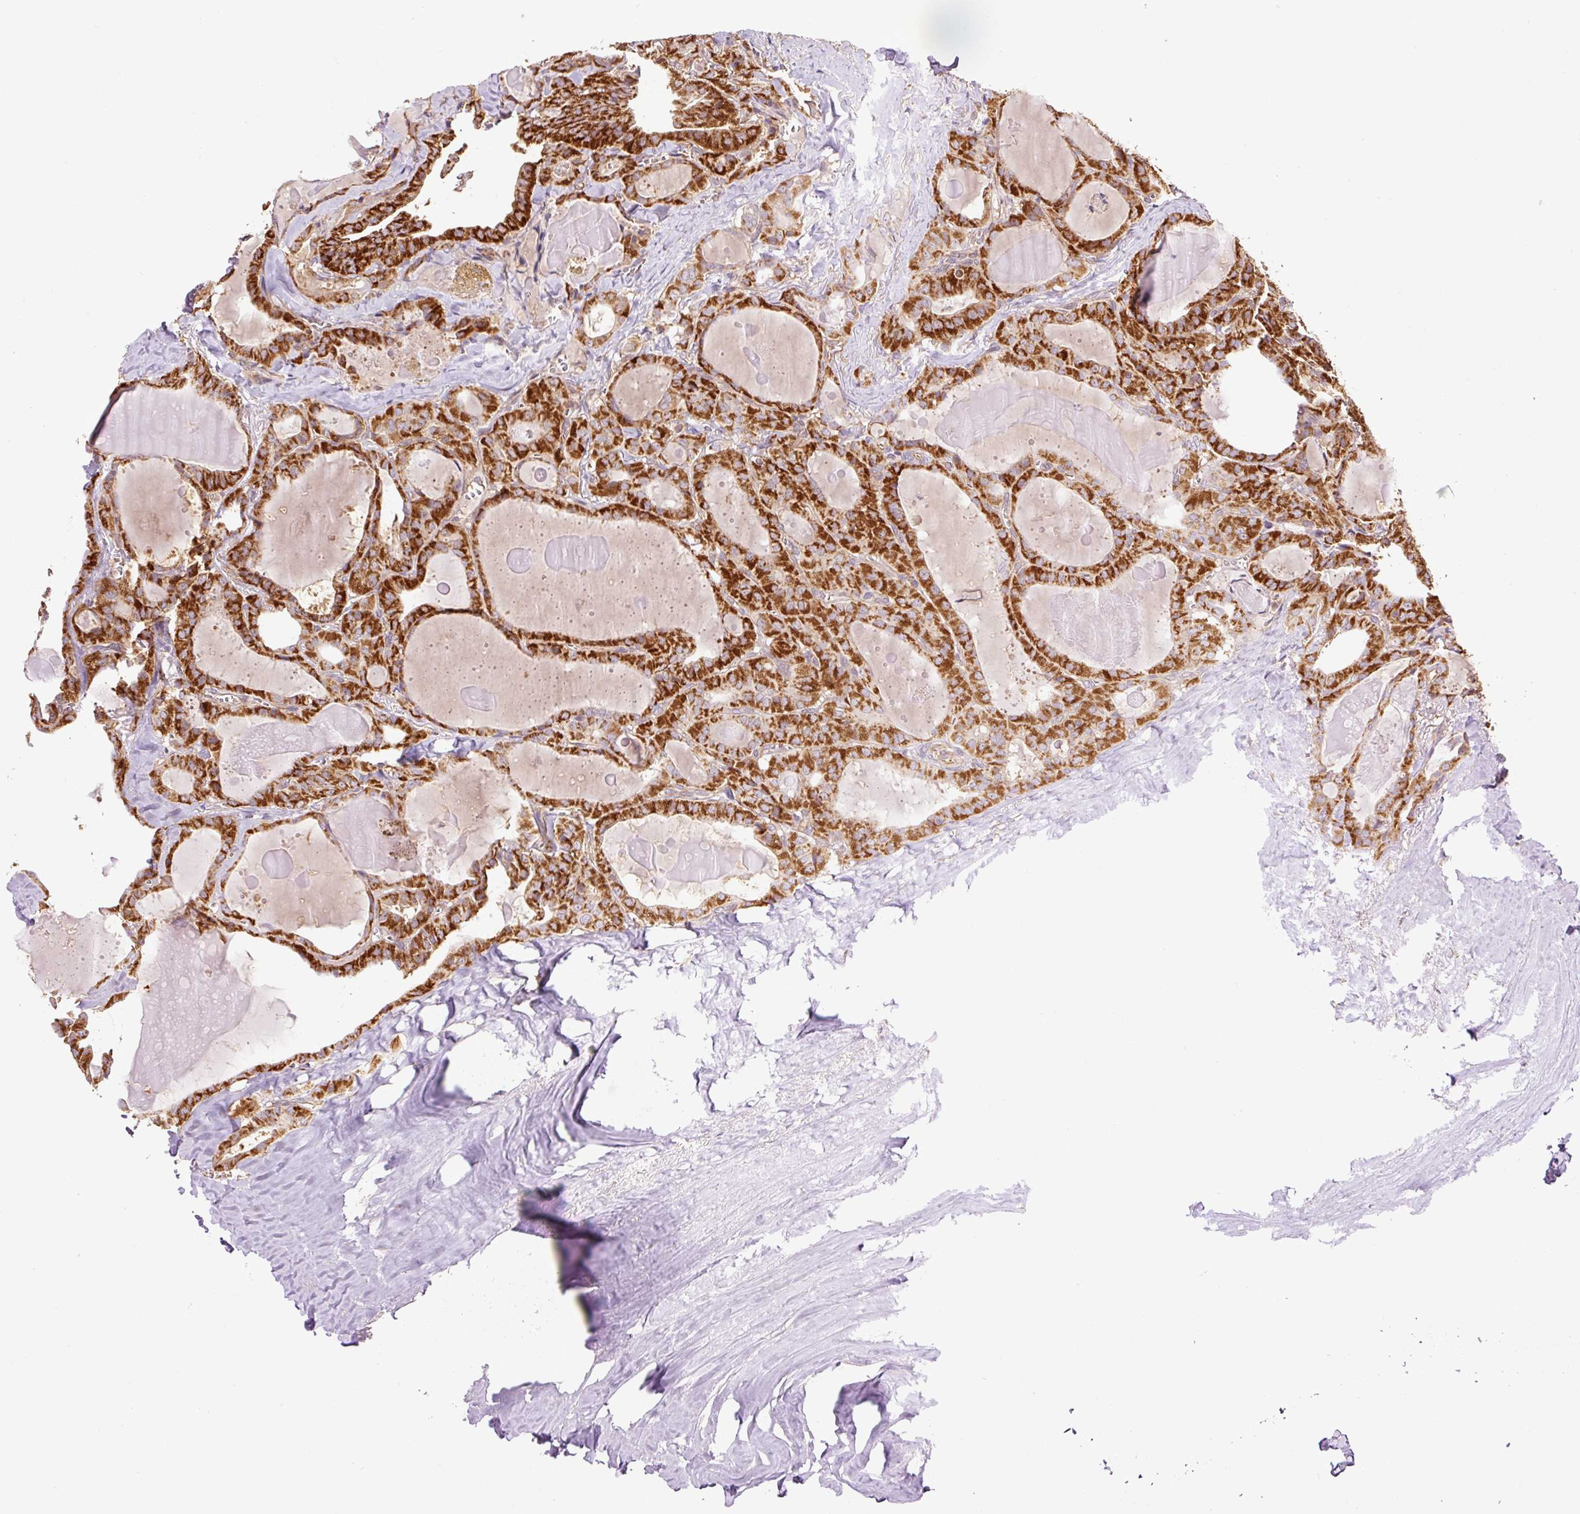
{"staining": {"intensity": "strong", "quantity": ">75%", "location": "cytoplasmic/membranous"}, "tissue": "thyroid cancer", "cell_type": "Tumor cells", "image_type": "cancer", "snomed": [{"axis": "morphology", "description": "Papillary adenocarcinoma, NOS"}, {"axis": "topography", "description": "Thyroid gland"}], "caption": "Immunohistochemistry (DAB) staining of human thyroid cancer demonstrates strong cytoplasmic/membranous protein expression in about >75% of tumor cells.", "gene": "PCK2", "patient": {"sex": "male", "age": 52}}